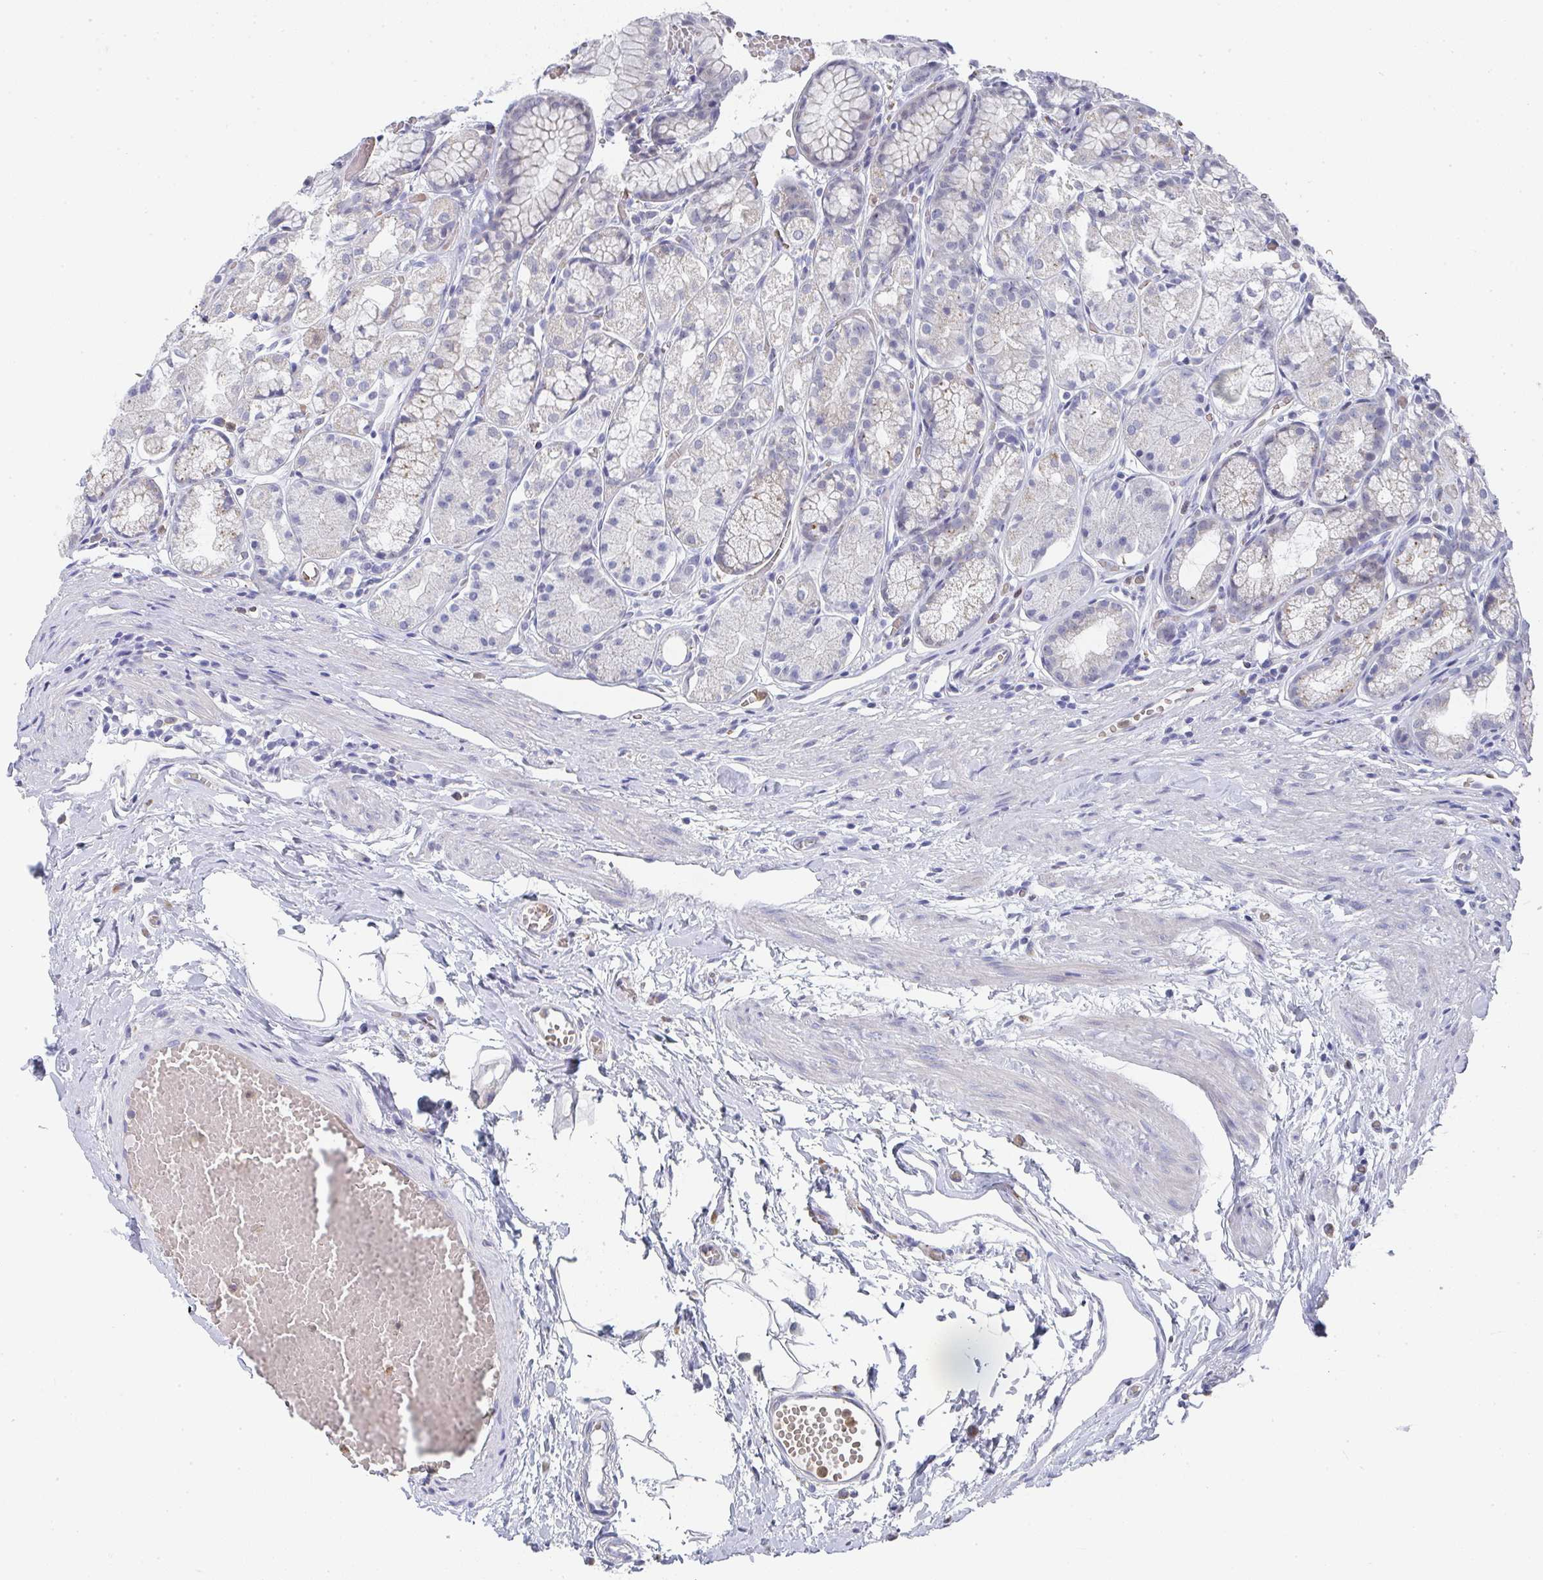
{"staining": {"intensity": "weak", "quantity": "<25%", "location": "cytoplasmic/membranous"}, "tissue": "stomach", "cell_type": "Glandular cells", "image_type": "normal", "snomed": [{"axis": "morphology", "description": "Normal tissue, NOS"}, {"axis": "topography", "description": "Smooth muscle"}, {"axis": "topography", "description": "Stomach"}], "caption": "Immunohistochemical staining of unremarkable stomach reveals no significant positivity in glandular cells.", "gene": "NCF1", "patient": {"sex": "male", "age": 70}}